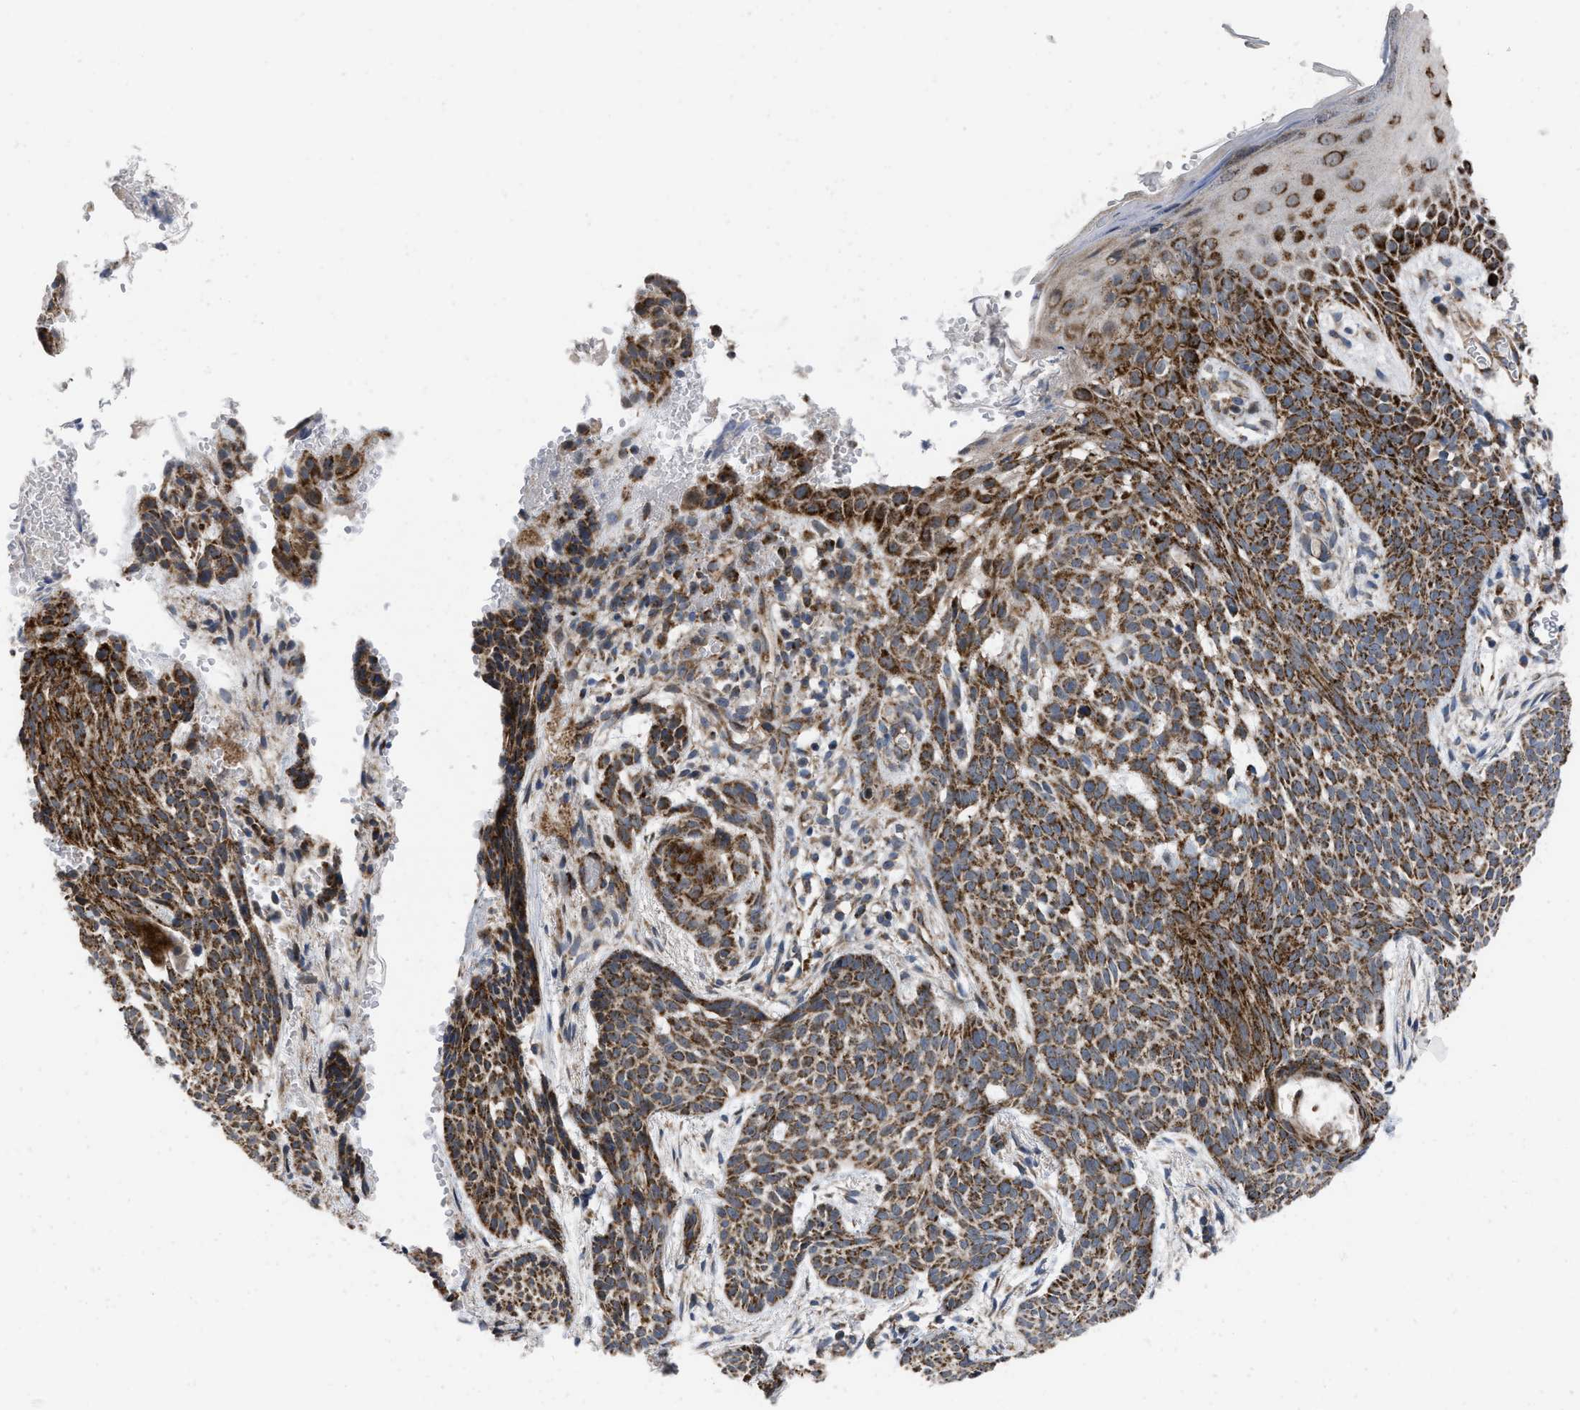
{"staining": {"intensity": "strong", "quantity": ">75%", "location": "cytoplasmic/membranous"}, "tissue": "skin cancer", "cell_type": "Tumor cells", "image_type": "cancer", "snomed": [{"axis": "morphology", "description": "Basal cell carcinoma"}, {"axis": "topography", "description": "Skin"}], "caption": "Strong cytoplasmic/membranous staining is appreciated in approximately >75% of tumor cells in skin basal cell carcinoma.", "gene": "AKAP1", "patient": {"sex": "female", "age": 59}}